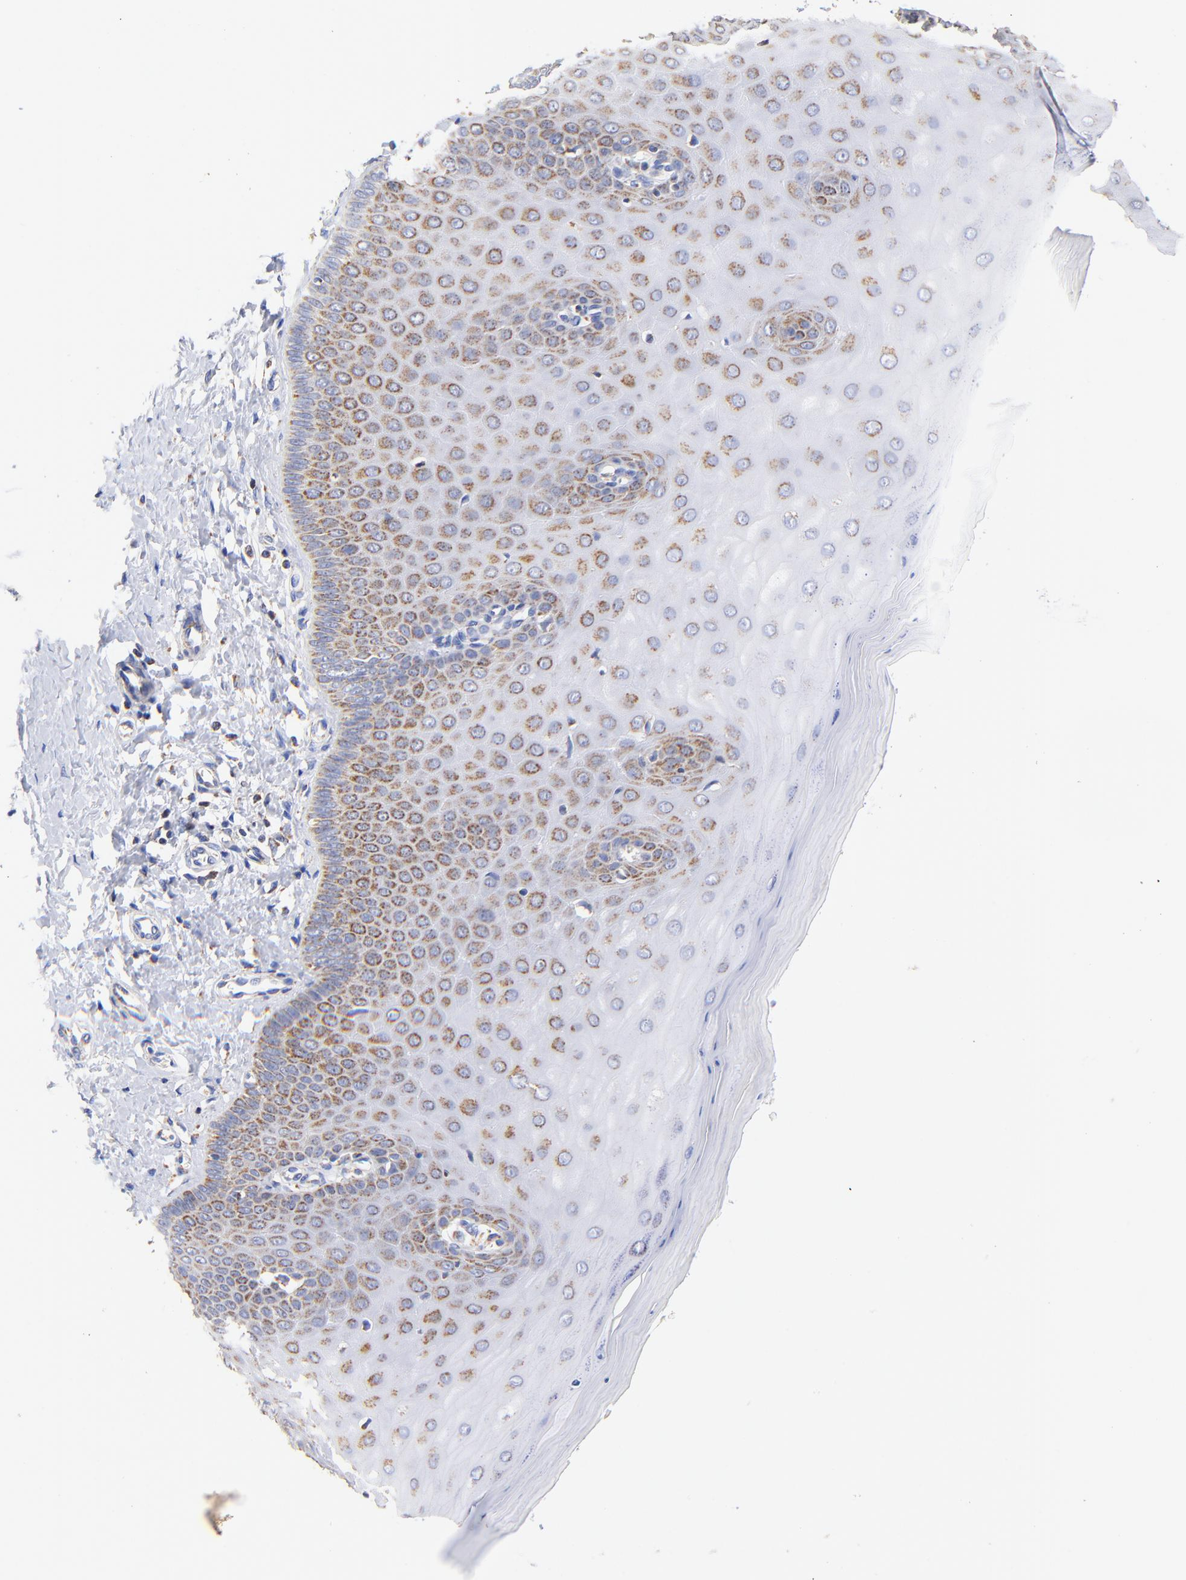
{"staining": {"intensity": "moderate", "quantity": ">75%", "location": "cytoplasmic/membranous"}, "tissue": "cervix", "cell_type": "Glandular cells", "image_type": "normal", "snomed": [{"axis": "morphology", "description": "Normal tissue, NOS"}, {"axis": "topography", "description": "Cervix"}], "caption": "This is a histology image of IHC staining of normal cervix, which shows moderate expression in the cytoplasmic/membranous of glandular cells.", "gene": "ATP5F1D", "patient": {"sex": "female", "age": 55}}